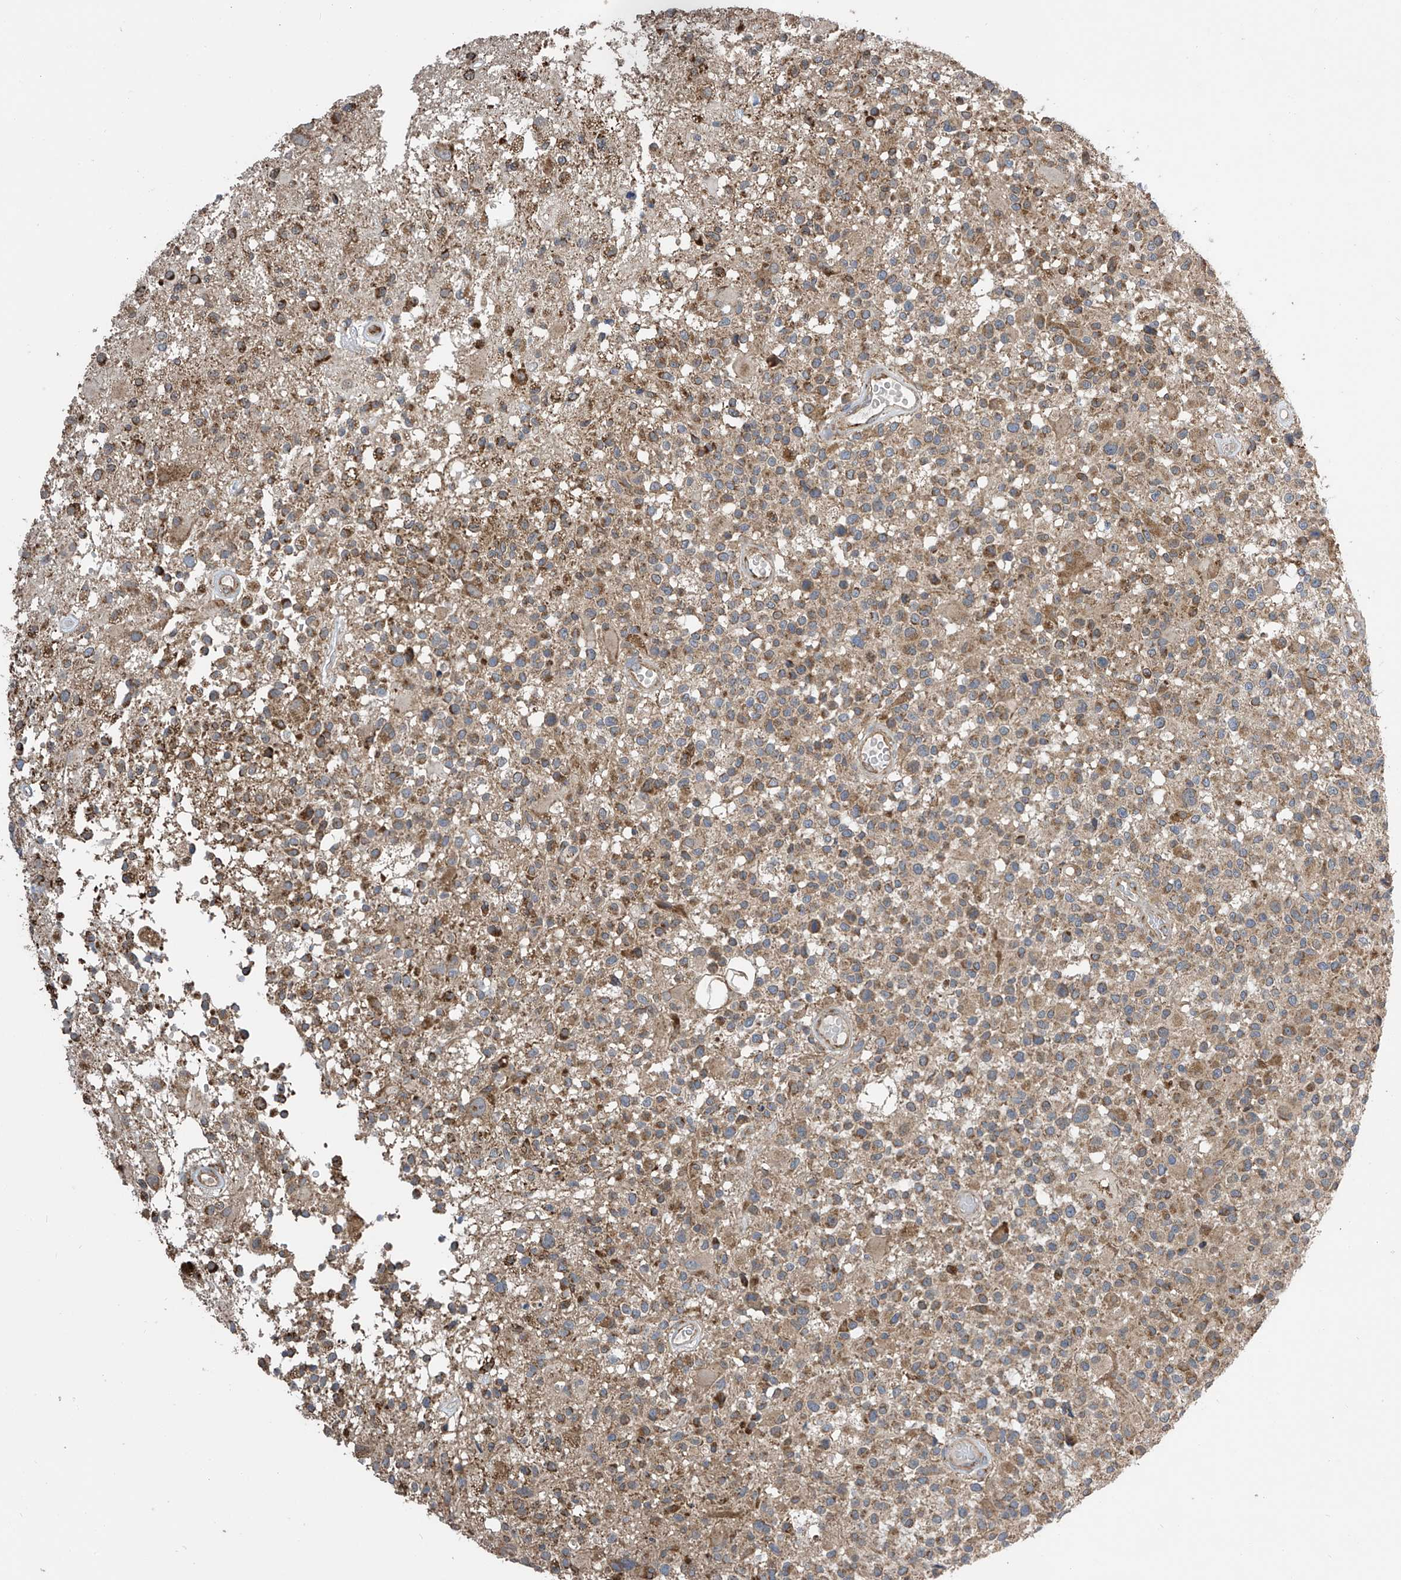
{"staining": {"intensity": "moderate", "quantity": "25%-75%", "location": "cytoplasmic/membranous"}, "tissue": "glioma", "cell_type": "Tumor cells", "image_type": "cancer", "snomed": [{"axis": "morphology", "description": "Glioma, malignant, High grade"}, {"axis": "morphology", "description": "Glioblastoma, NOS"}, {"axis": "topography", "description": "Brain"}], "caption": "Protein expression analysis of glioma reveals moderate cytoplasmic/membranous expression in about 25%-75% of tumor cells. Ihc stains the protein in brown and the nuclei are stained blue.", "gene": "PNPT1", "patient": {"sex": "male", "age": 60}}